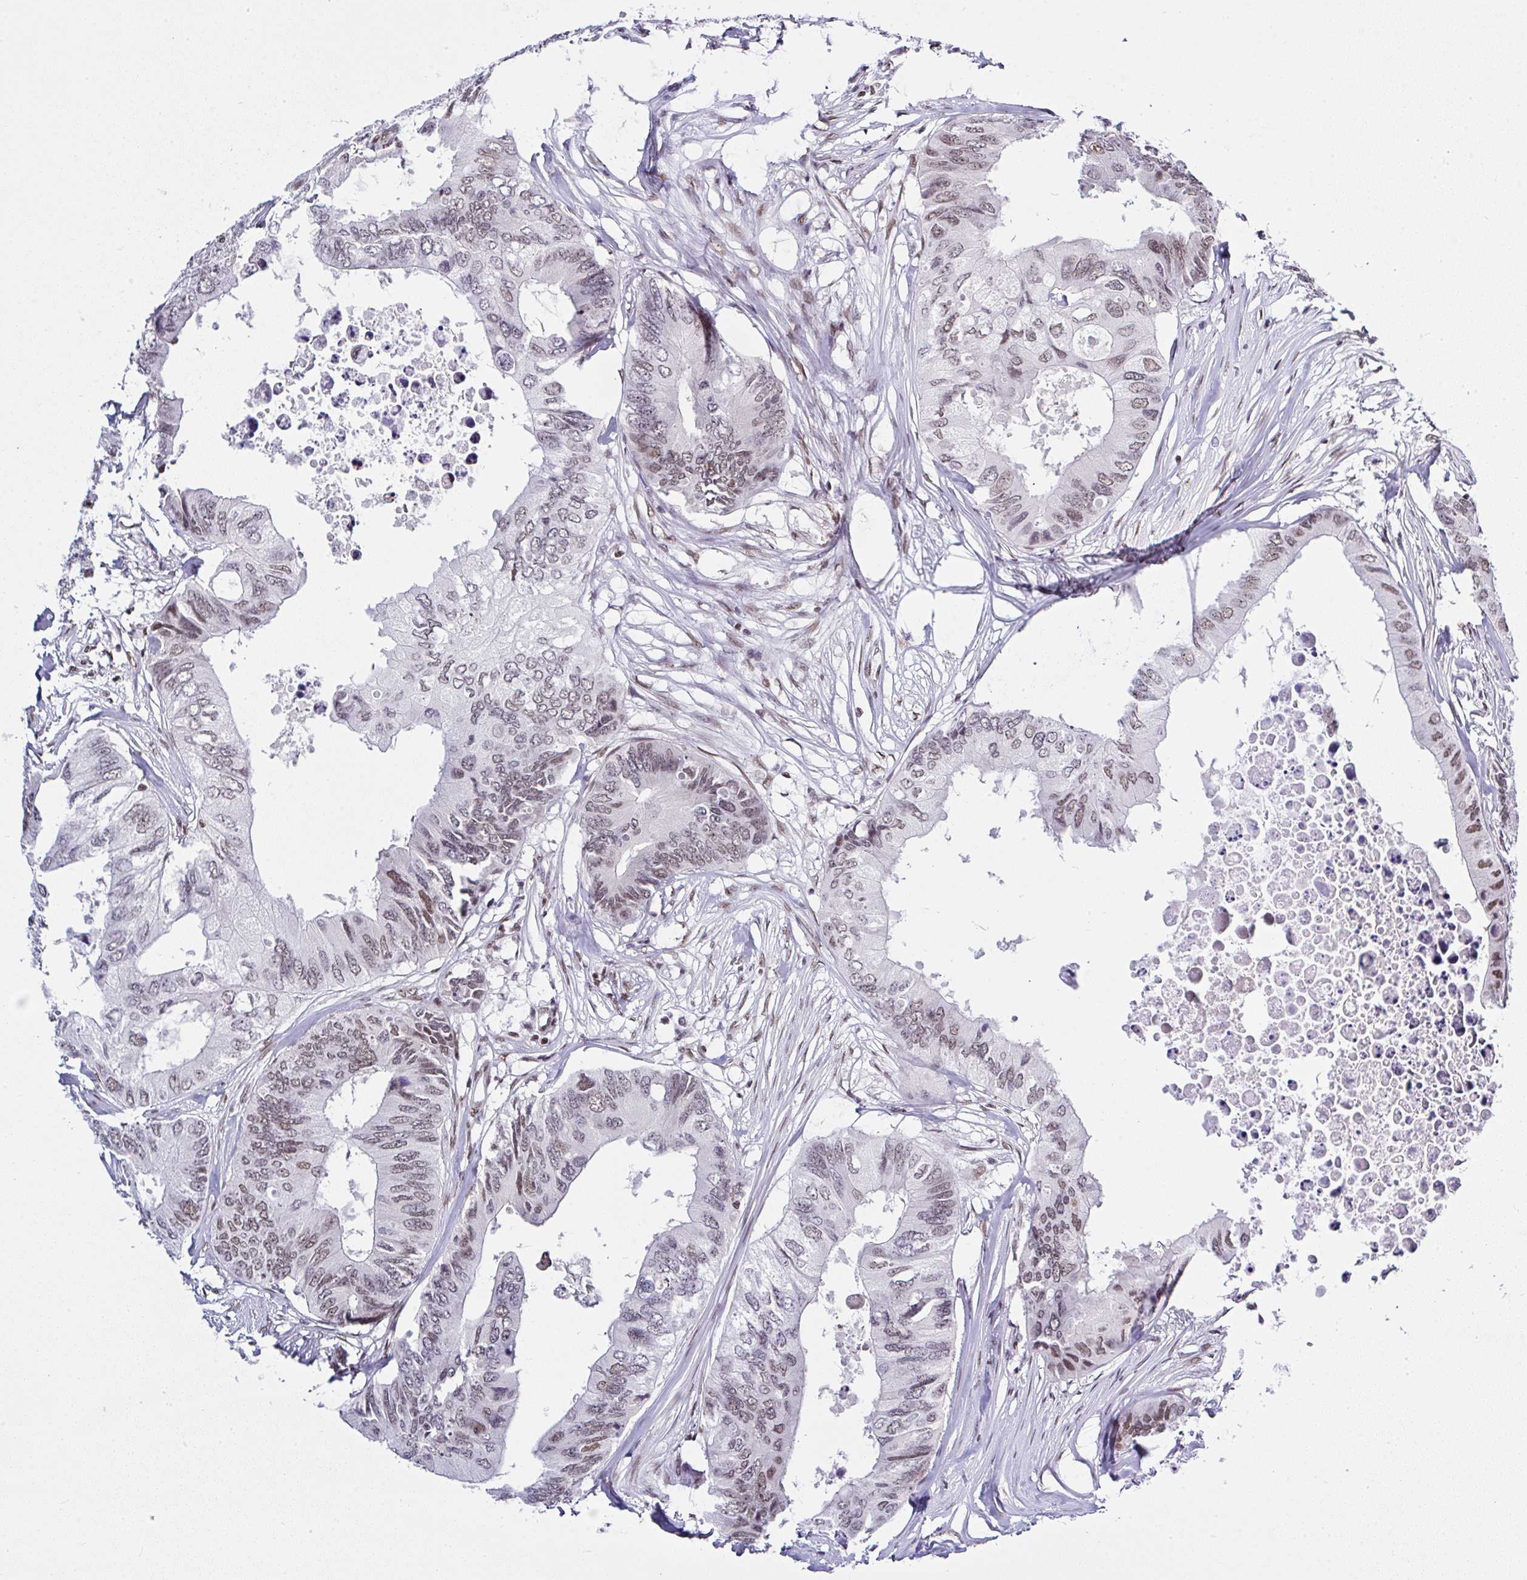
{"staining": {"intensity": "moderate", "quantity": "25%-75%", "location": "nuclear"}, "tissue": "colorectal cancer", "cell_type": "Tumor cells", "image_type": "cancer", "snomed": [{"axis": "morphology", "description": "Adenocarcinoma, NOS"}, {"axis": "topography", "description": "Colon"}], "caption": "IHC (DAB) staining of human adenocarcinoma (colorectal) exhibits moderate nuclear protein expression in approximately 25%-75% of tumor cells.", "gene": "DR1", "patient": {"sex": "male", "age": 71}}